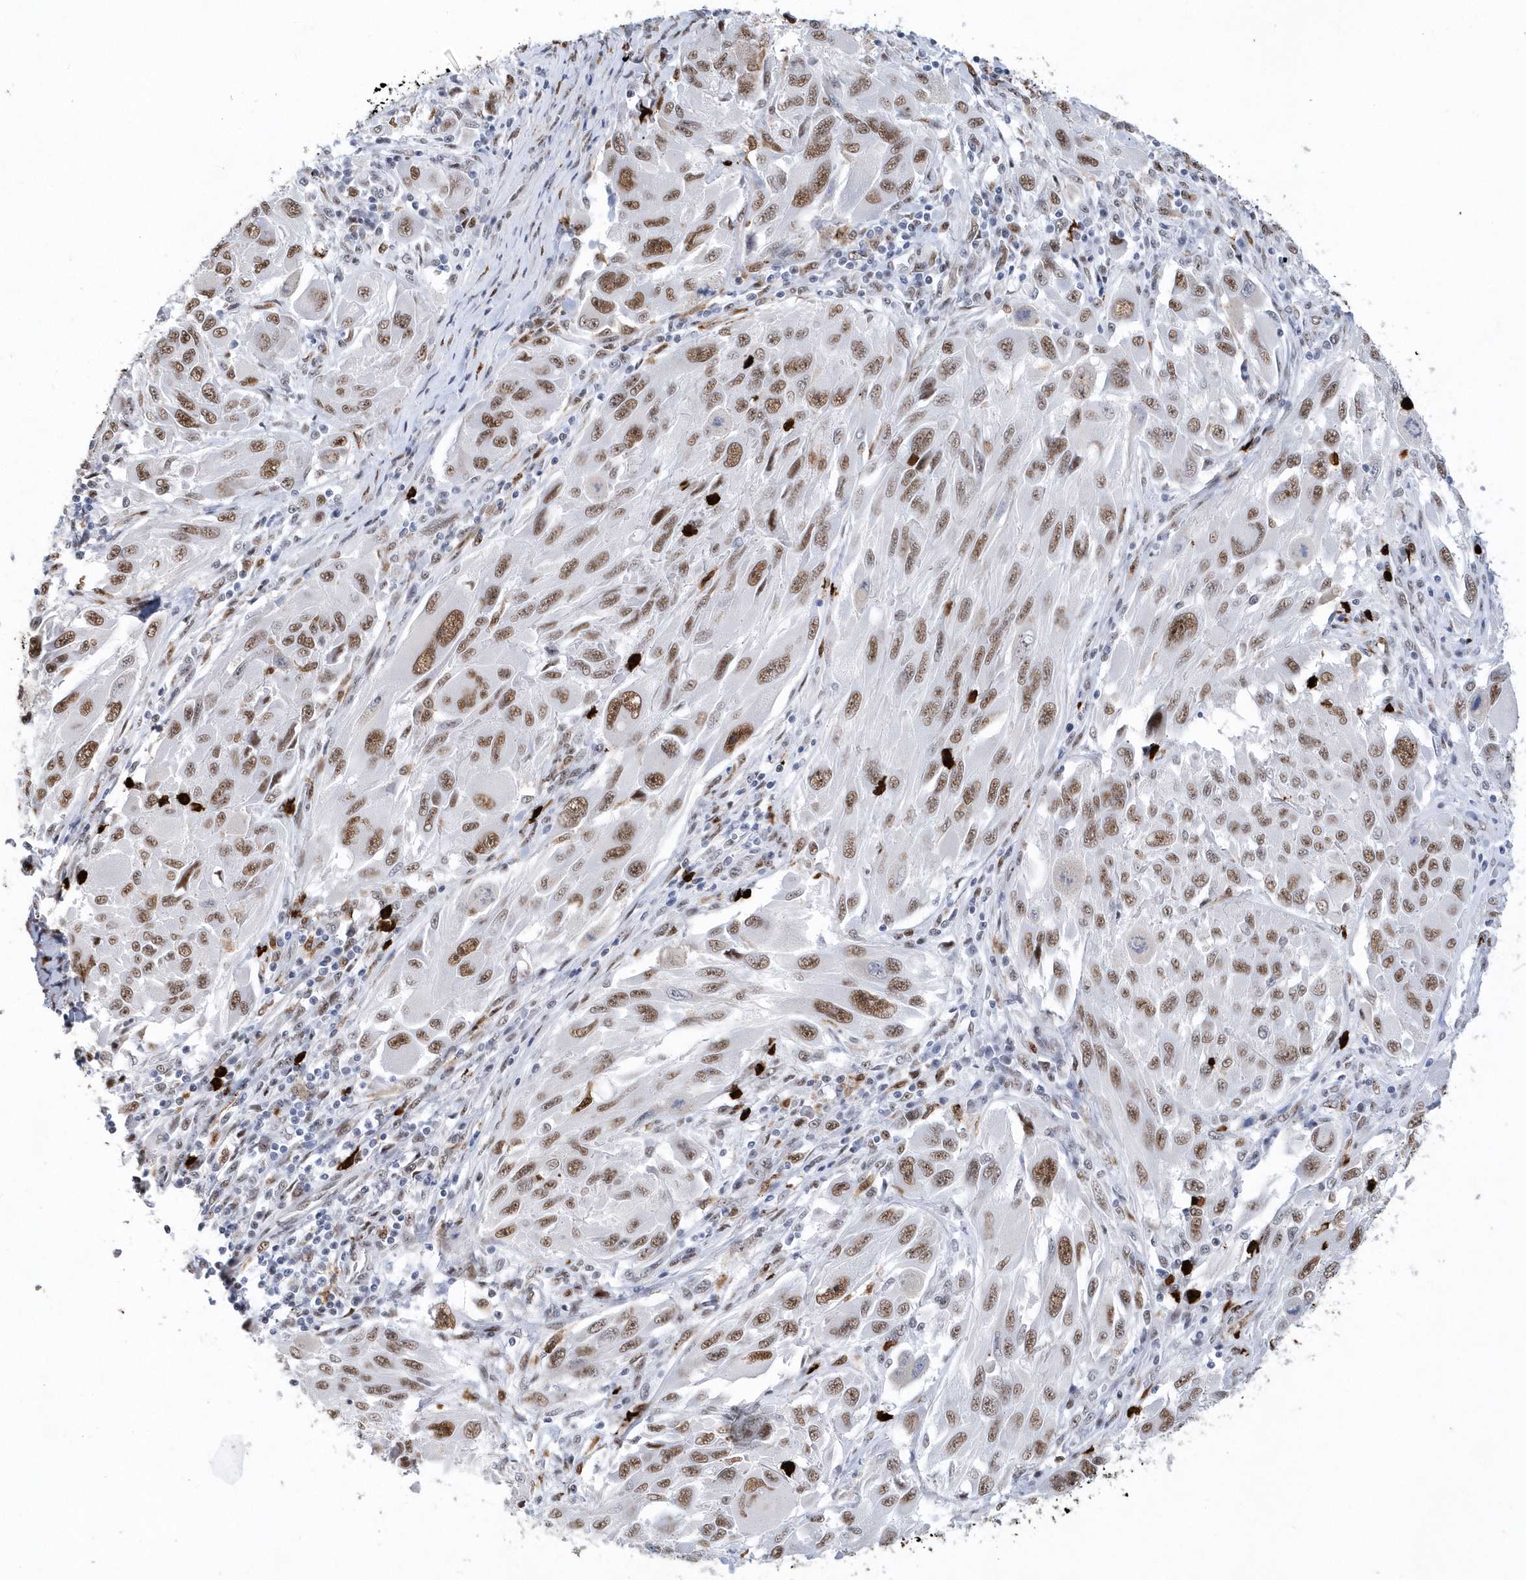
{"staining": {"intensity": "moderate", "quantity": ">75%", "location": "nuclear"}, "tissue": "melanoma", "cell_type": "Tumor cells", "image_type": "cancer", "snomed": [{"axis": "morphology", "description": "Malignant melanoma, NOS"}, {"axis": "topography", "description": "Skin"}], "caption": "Melanoma stained with DAB (3,3'-diaminobenzidine) IHC displays medium levels of moderate nuclear positivity in about >75% of tumor cells. Immunohistochemistry (ihc) stains the protein of interest in brown and the nuclei are stained blue.", "gene": "RPP30", "patient": {"sex": "female", "age": 91}}